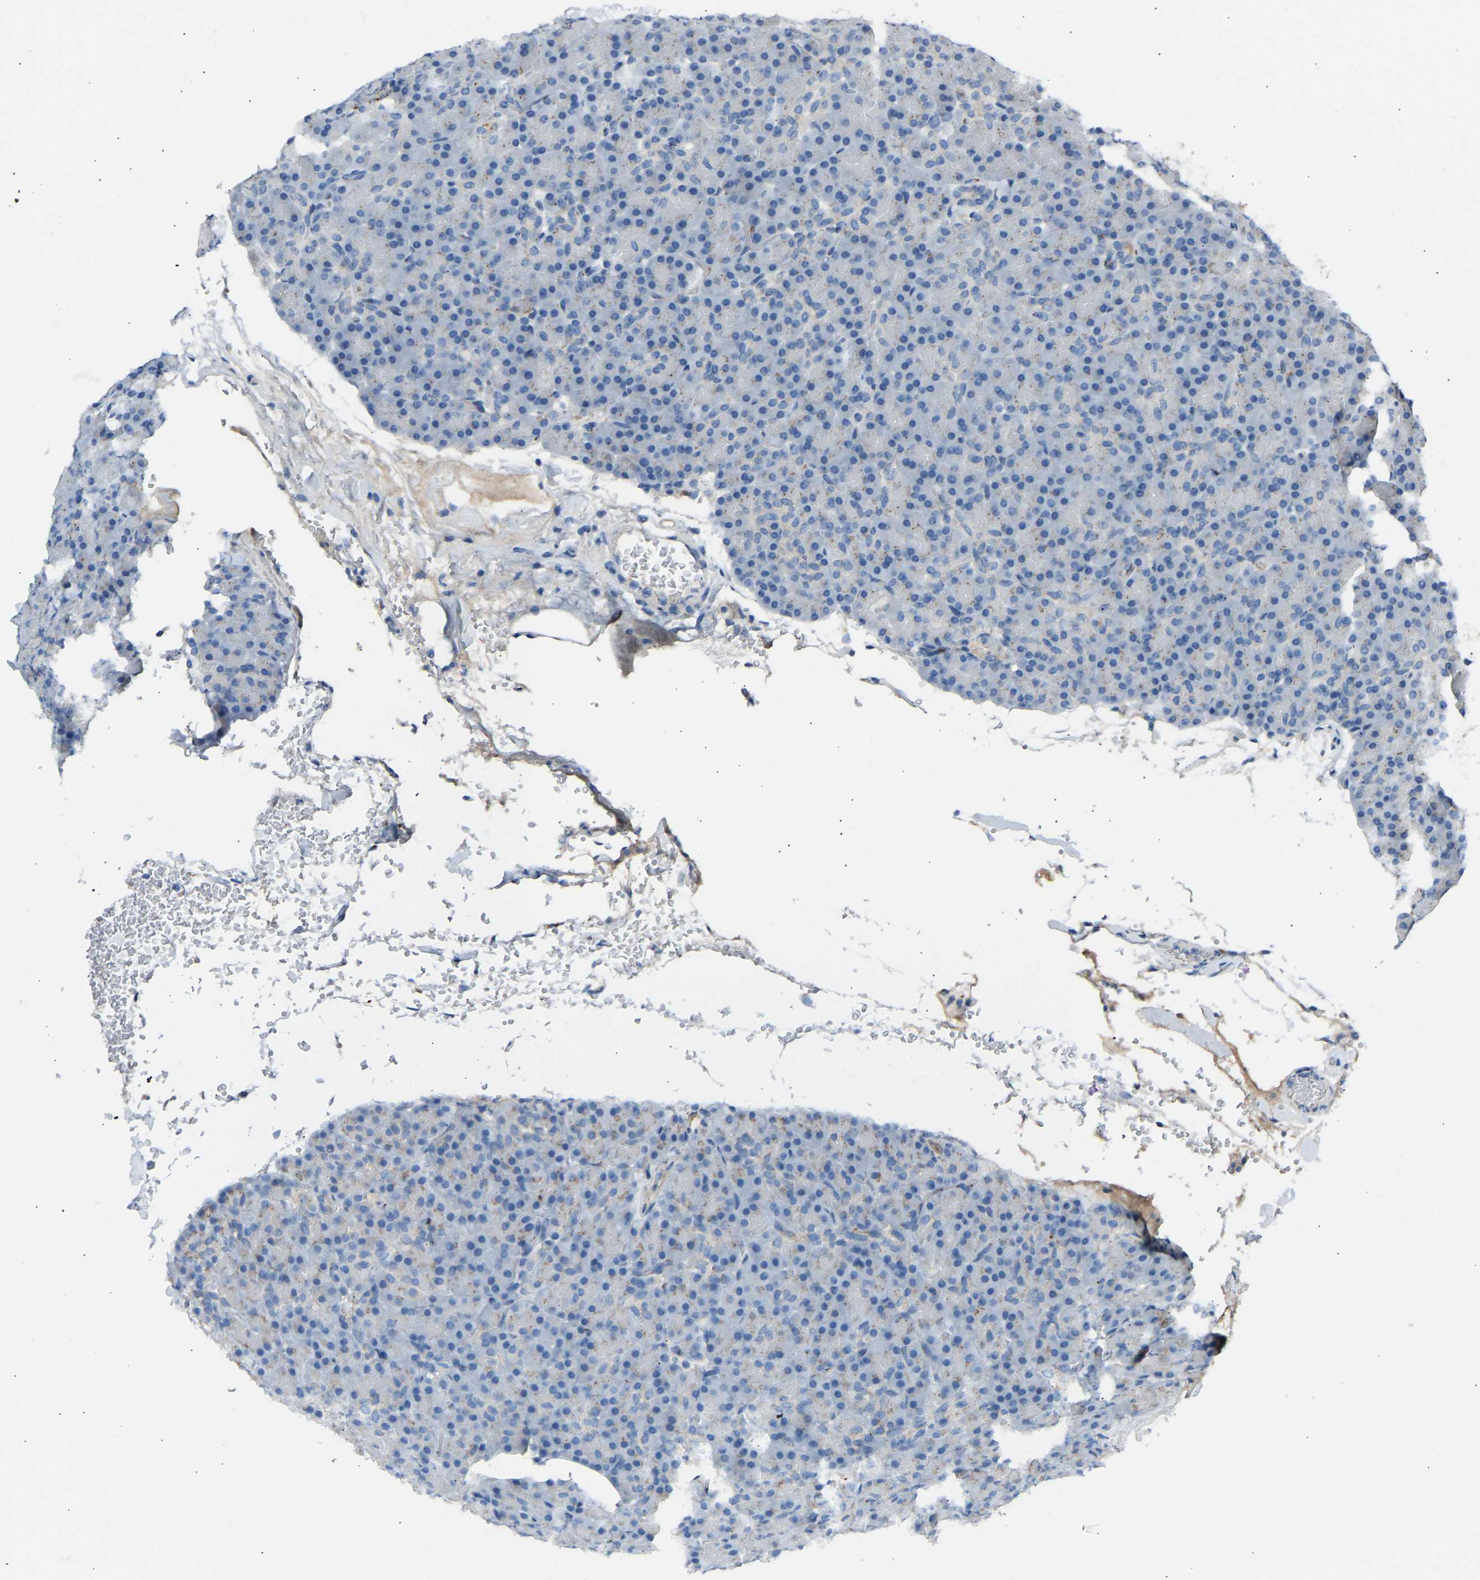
{"staining": {"intensity": "weak", "quantity": "<25%", "location": "cytoplasmic/membranous"}, "tissue": "pancreas", "cell_type": "Exocrine glandular cells", "image_type": "normal", "snomed": [{"axis": "morphology", "description": "Normal tissue, NOS"}, {"axis": "topography", "description": "Pancreas"}], "caption": "This is a image of IHC staining of benign pancreas, which shows no positivity in exocrine glandular cells.", "gene": "CYREN", "patient": {"sex": "female", "age": 43}}